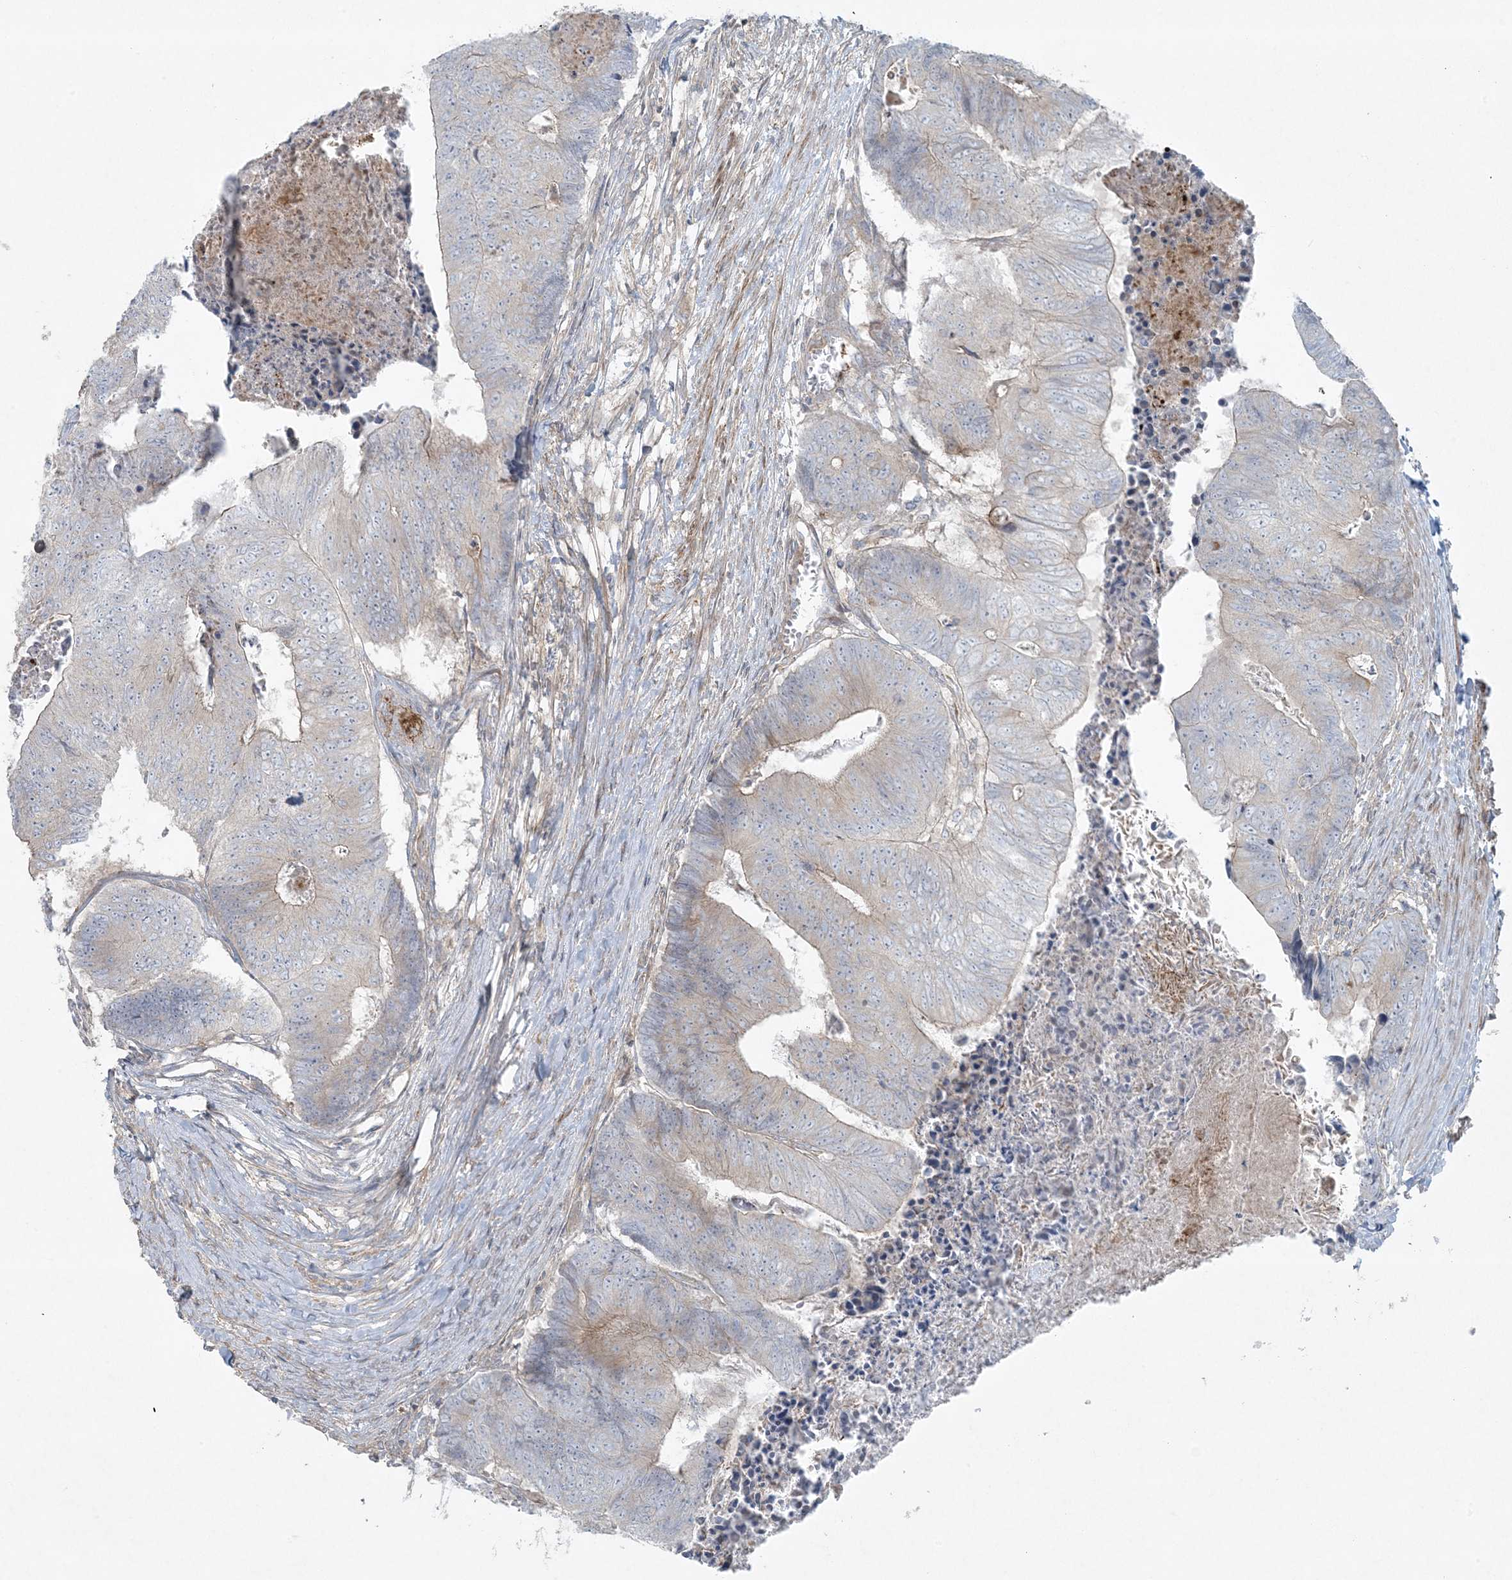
{"staining": {"intensity": "weak", "quantity": ">75%", "location": "cytoplasmic/membranous"}, "tissue": "colorectal cancer", "cell_type": "Tumor cells", "image_type": "cancer", "snomed": [{"axis": "morphology", "description": "Adenocarcinoma, NOS"}, {"axis": "topography", "description": "Colon"}], "caption": "Weak cytoplasmic/membranous staining for a protein is present in about >75% of tumor cells of adenocarcinoma (colorectal) using immunohistochemistry (IHC).", "gene": "PIK3R4", "patient": {"sex": "female", "age": 67}}